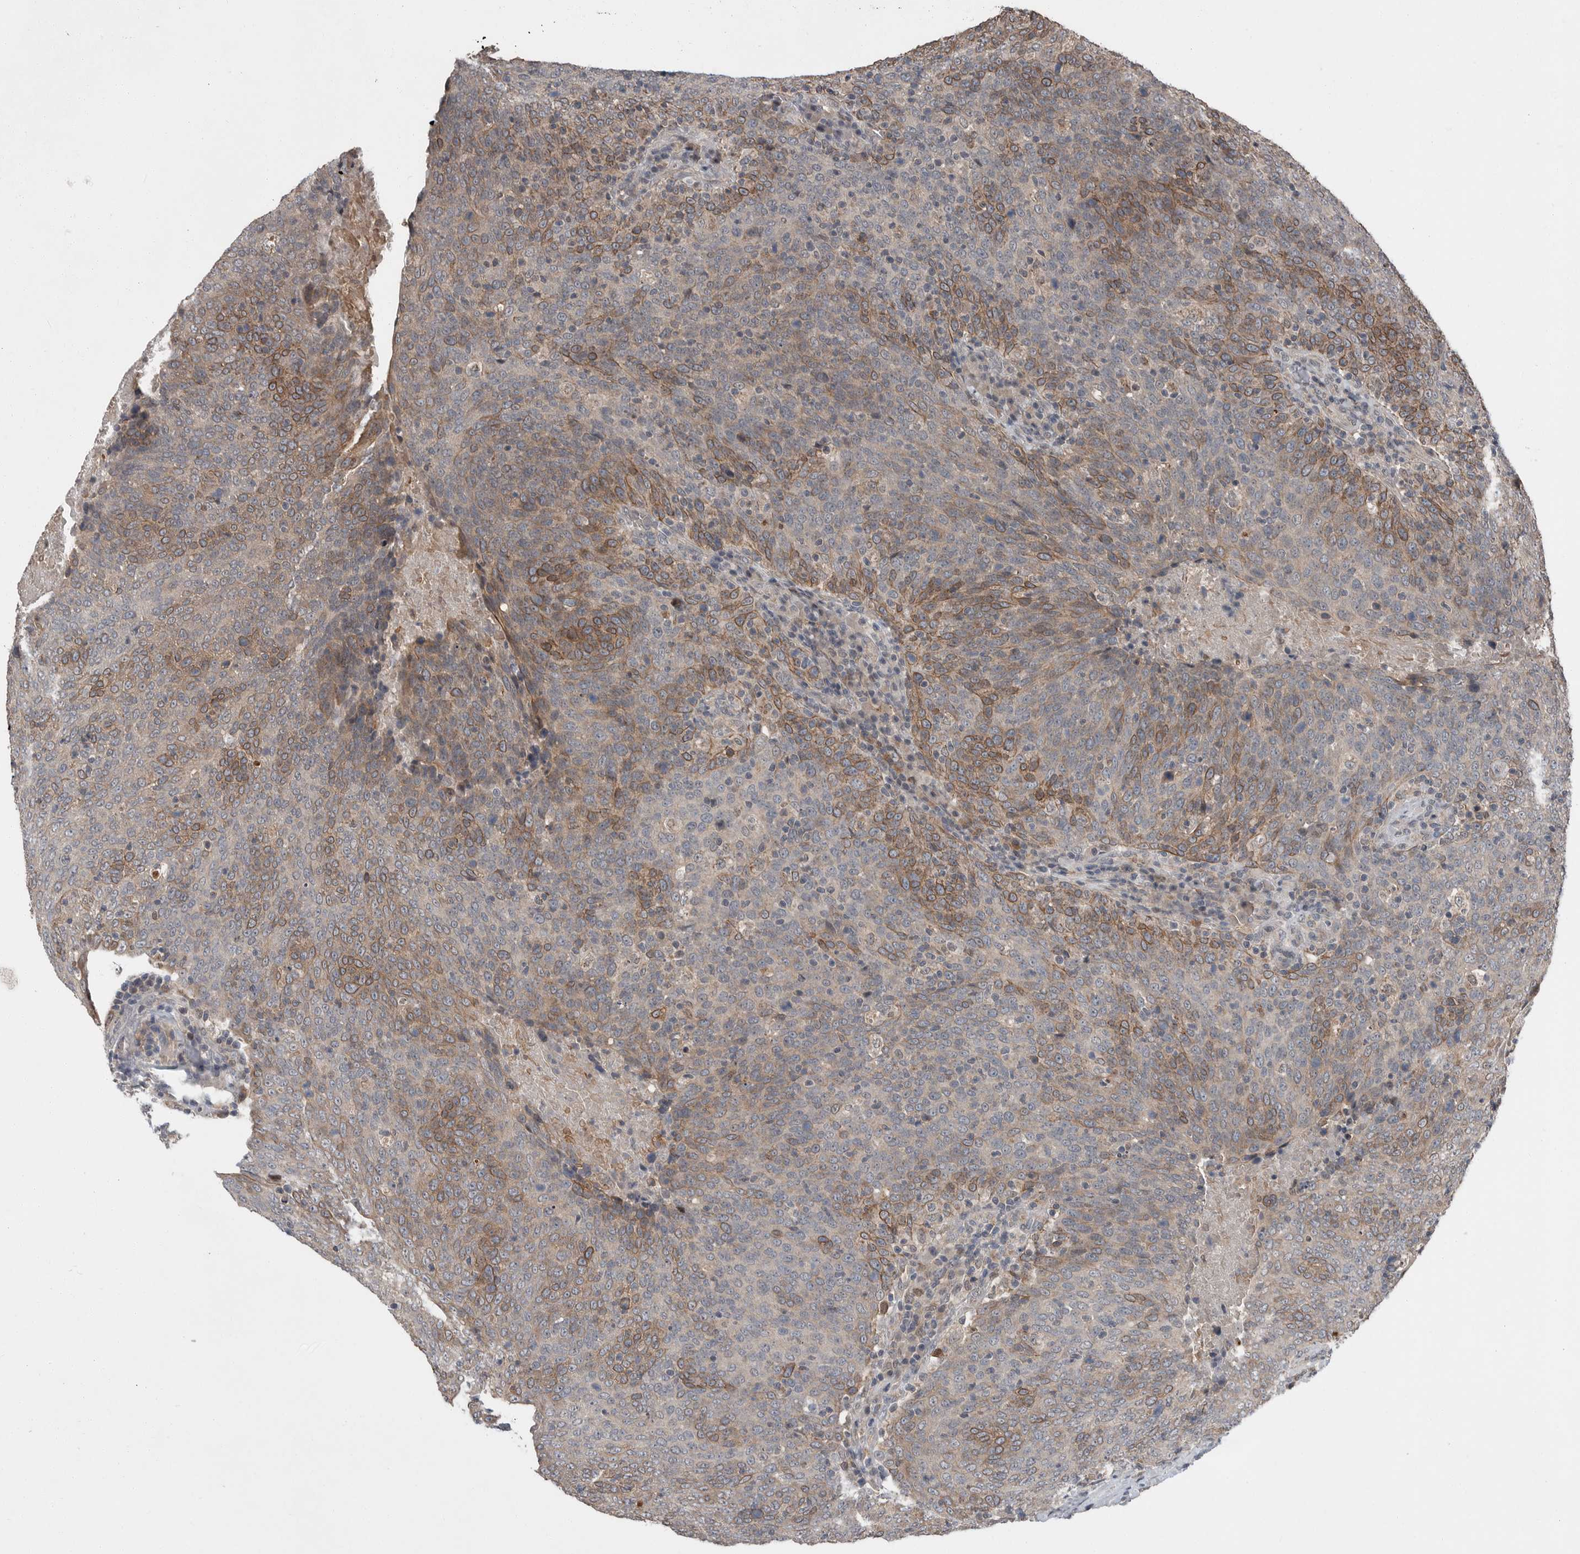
{"staining": {"intensity": "moderate", "quantity": "<25%", "location": "cytoplasmic/membranous"}, "tissue": "head and neck cancer", "cell_type": "Tumor cells", "image_type": "cancer", "snomed": [{"axis": "morphology", "description": "Squamous cell carcinoma, NOS"}, {"axis": "morphology", "description": "Squamous cell carcinoma, metastatic, NOS"}, {"axis": "topography", "description": "Lymph node"}, {"axis": "topography", "description": "Head-Neck"}], "caption": "Head and neck cancer (metastatic squamous cell carcinoma) was stained to show a protein in brown. There is low levels of moderate cytoplasmic/membranous staining in about <25% of tumor cells.", "gene": "SCP2", "patient": {"sex": "male", "age": 62}}